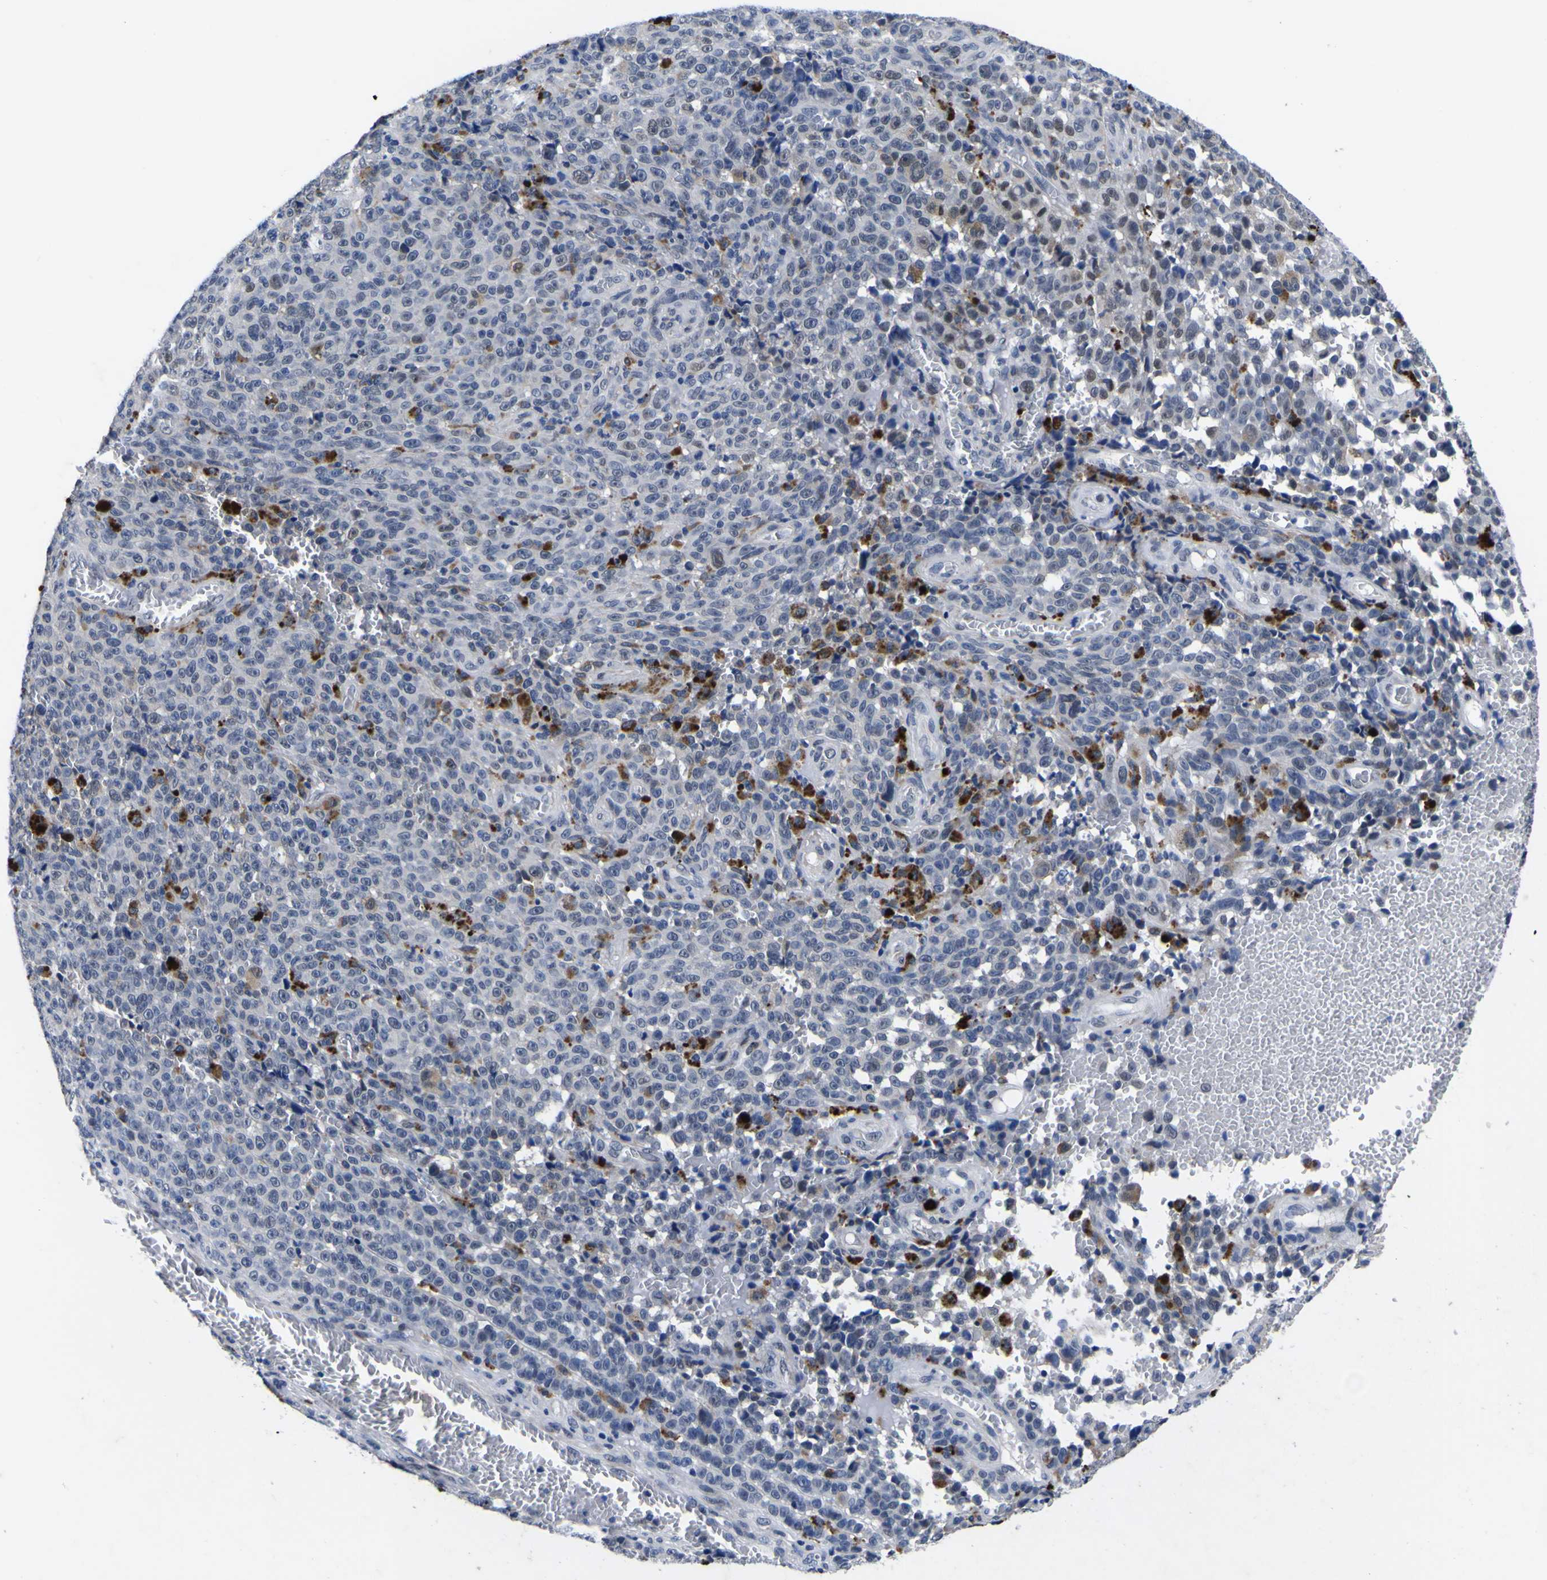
{"staining": {"intensity": "negative", "quantity": "none", "location": "none"}, "tissue": "melanoma", "cell_type": "Tumor cells", "image_type": "cancer", "snomed": [{"axis": "morphology", "description": "Malignant melanoma, NOS"}, {"axis": "topography", "description": "Skin"}], "caption": "IHC micrograph of human melanoma stained for a protein (brown), which demonstrates no expression in tumor cells. The staining was performed using DAB (3,3'-diaminobenzidine) to visualize the protein expression in brown, while the nuclei were stained in blue with hematoxylin (Magnification: 20x).", "gene": "IGFLR1", "patient": {"sex": "female", "age": 82}}